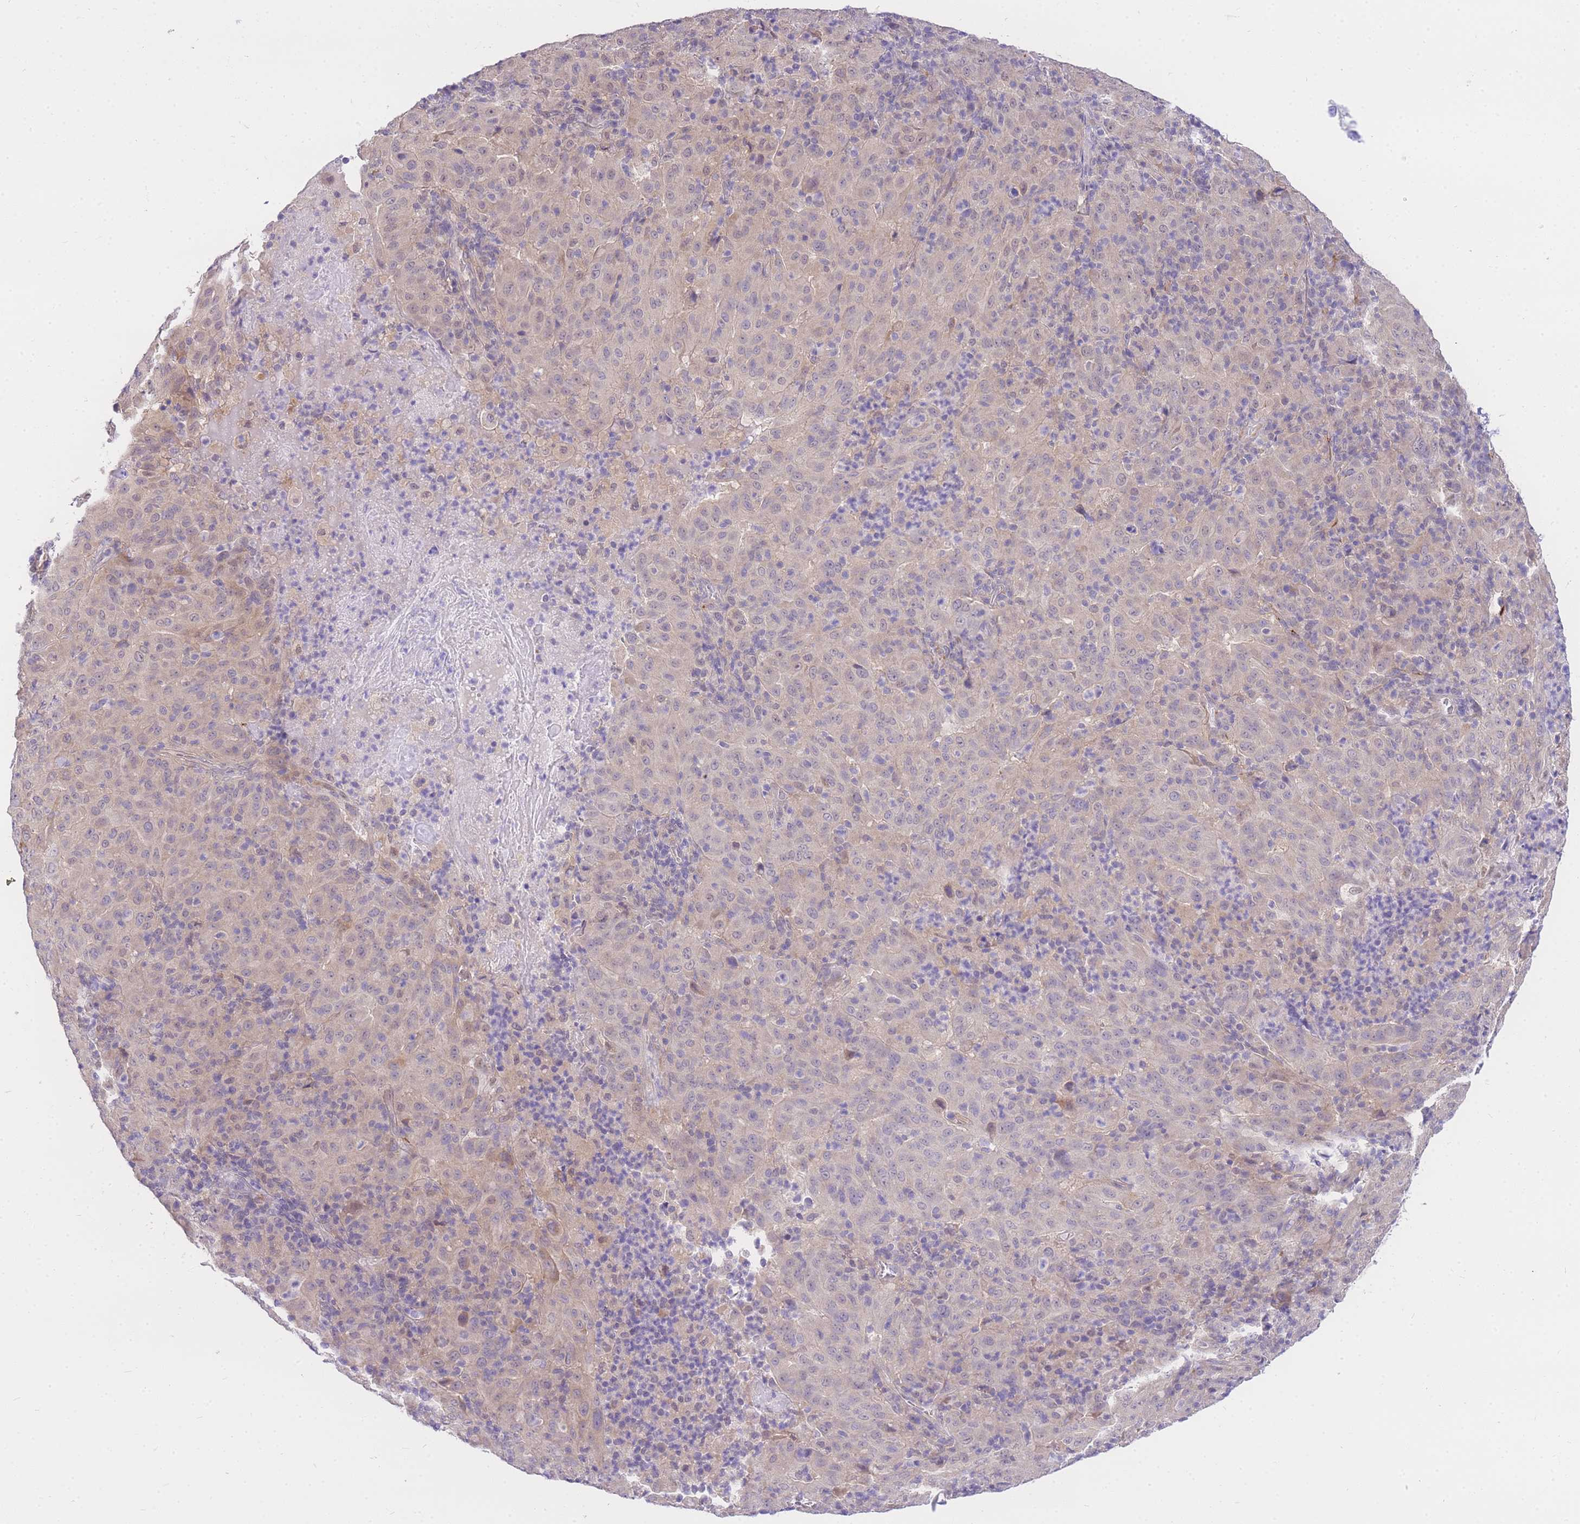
{"staining": {"intensity": "weak", "quantity": "<25%", "location": "cytoplasmic/membranous"}, "tissue": "pancreatic cancer", "cell_type": "Tumor cells", "image_type": "cancer", "snomed": [{"axis": "morphology", "description": "Adenocarcinoma, NOS"}, {"axis": "topography", "description": "Pancreas"}], "caption": "There is no significant positivity in tumor cells of pancreatic adenocarcinoma. Brightfield microscopy of immunohistochemistry (IHC) stained with DAB (brown) and hematoxylin (blue), captured at high magnification.", "gene": "S100PBP", "patient": {"sex": "male", "age": 63}}